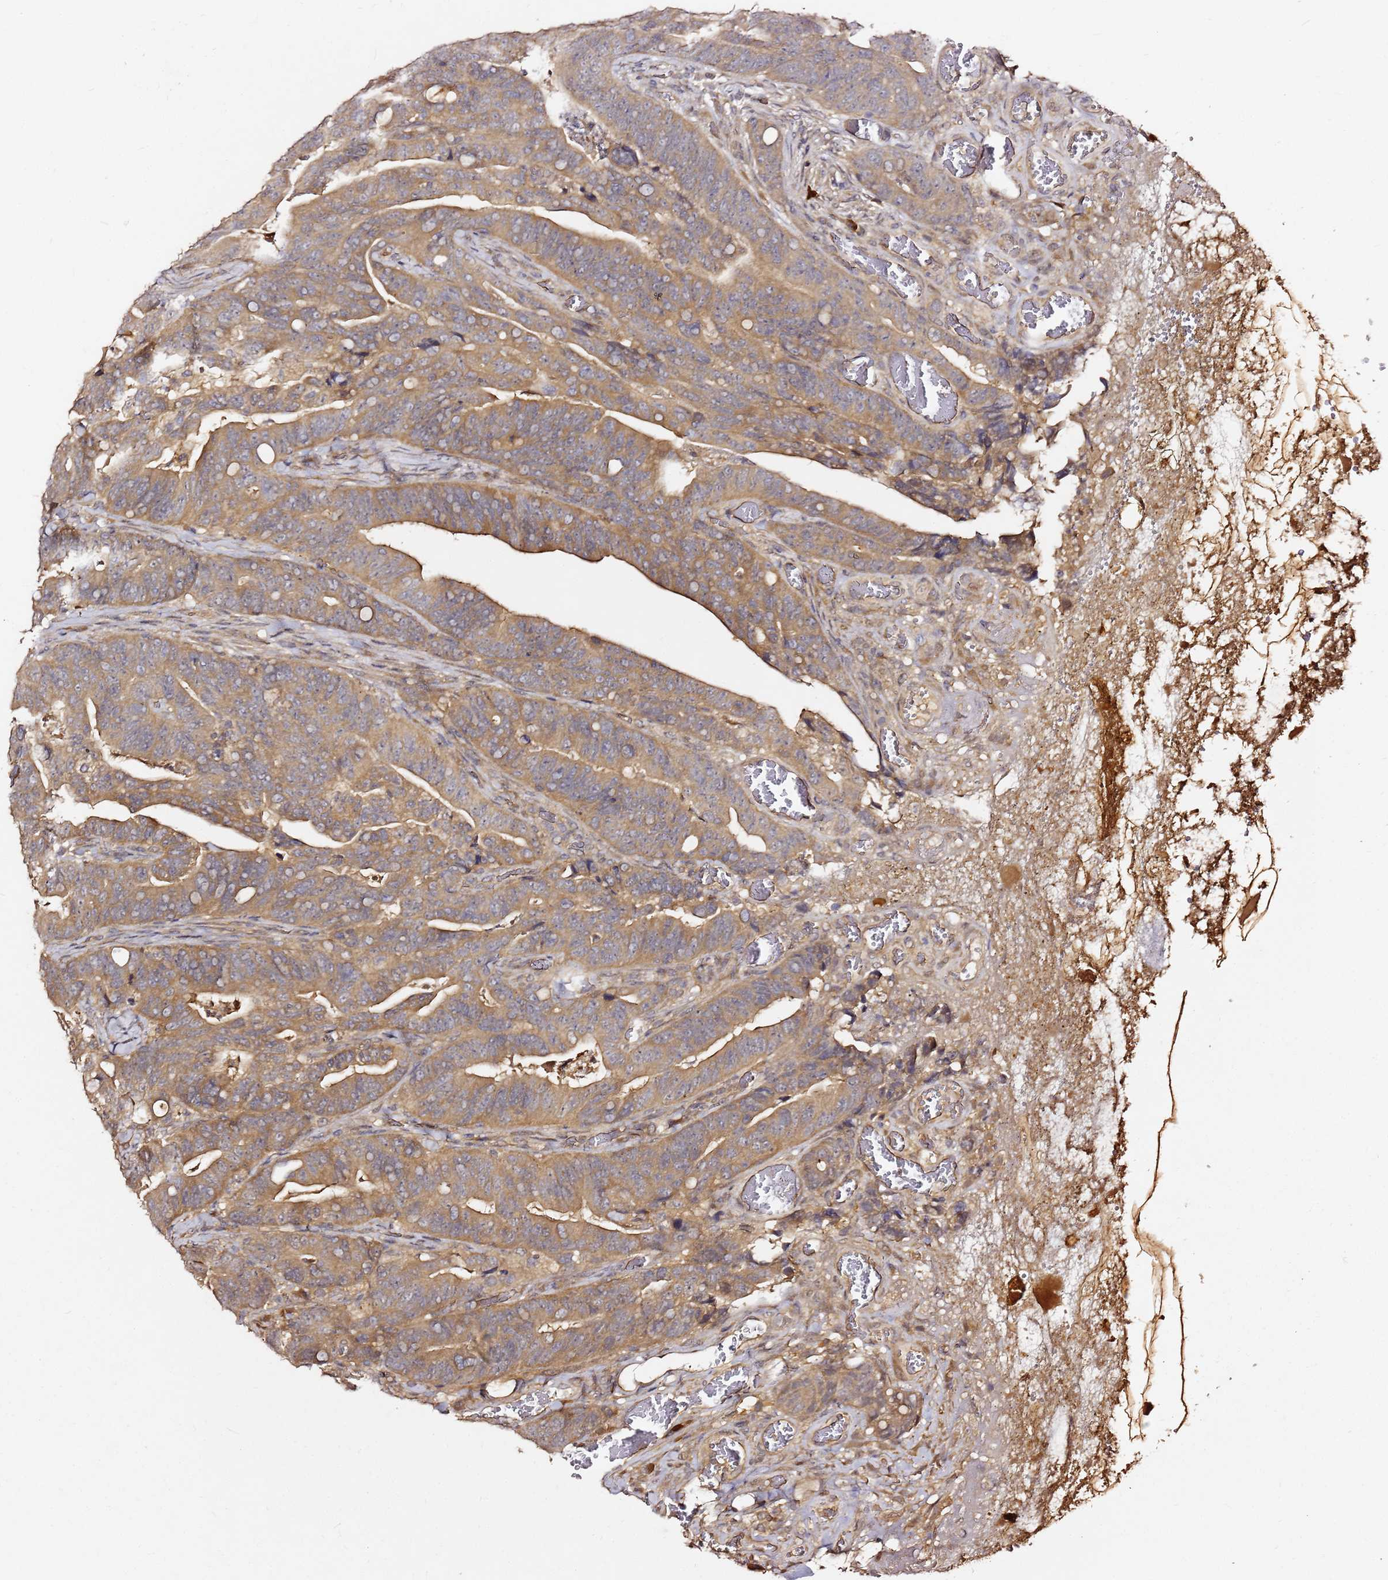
{"staining": {"intensity": "moderate", "quantity": ">75%", "location": "cytoplasmic/membranous"}, "tissue": "colorectal cancer", "cell_type": "Tumor cells", "image_type": "cancer", "snomed": [{"axis": "morphology", "description": "Adenocarcinoma, NOS"}, {"axis": "topography", "description": "Colon"}], "caption": "This histopathology image demonstrates colorectal cancer stained with immunohistochemistry to label a protein in brown. The cytoplasmic/membranous of tumor cells show moderate positivity for the protein. Nuclei are counter-stained blue.", "gene": "C6orf136", "patient": {"sex": "female", "age": 82}}